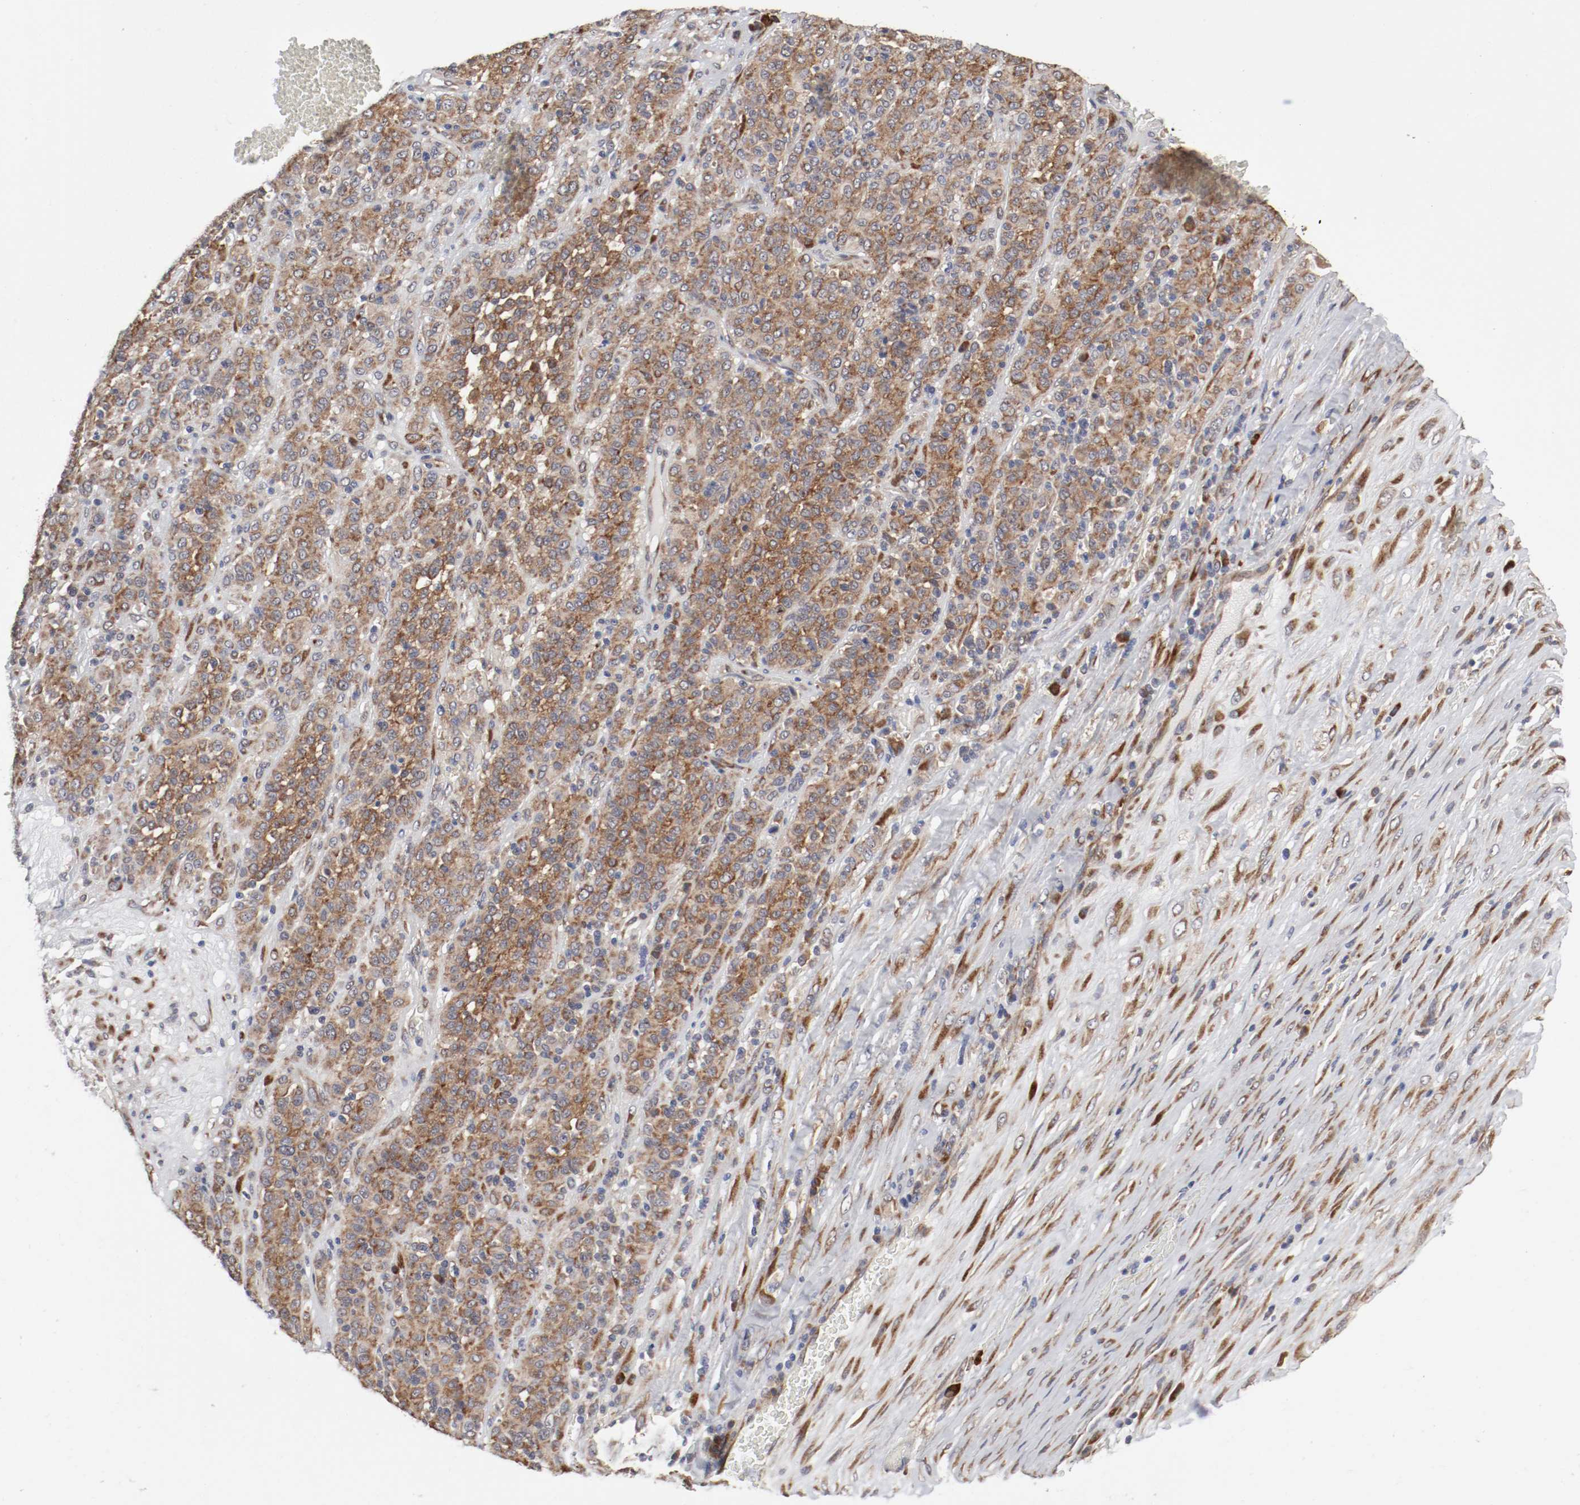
{"staining": {"intensity": "moderate", "quantity": ">75%", "location": "cytoplasmic/membranous"}, "tissue": "melanoma", "cell_type": "Tumor cells", "image_type": "cancer", "snomed": [{"axis": "morphology", "description": "Malignant melanoma, Metastatic site"}, {"axis": "topography", "description": "Pancreas"}], "caption": "Immunohistochemistry staining of melanoma, which displays medium levels of moderate cytoplasmic/membranous expression in about >75% of tumor cells indicating moderate cytoplasmic/membranous protein expression. The staining was performed using DAB (brown) for protein detection and nuclei were counterstained in hematoxylin (blue).", "gene": "FKBP3", "patient": {"sex": "female", "age": 30}}